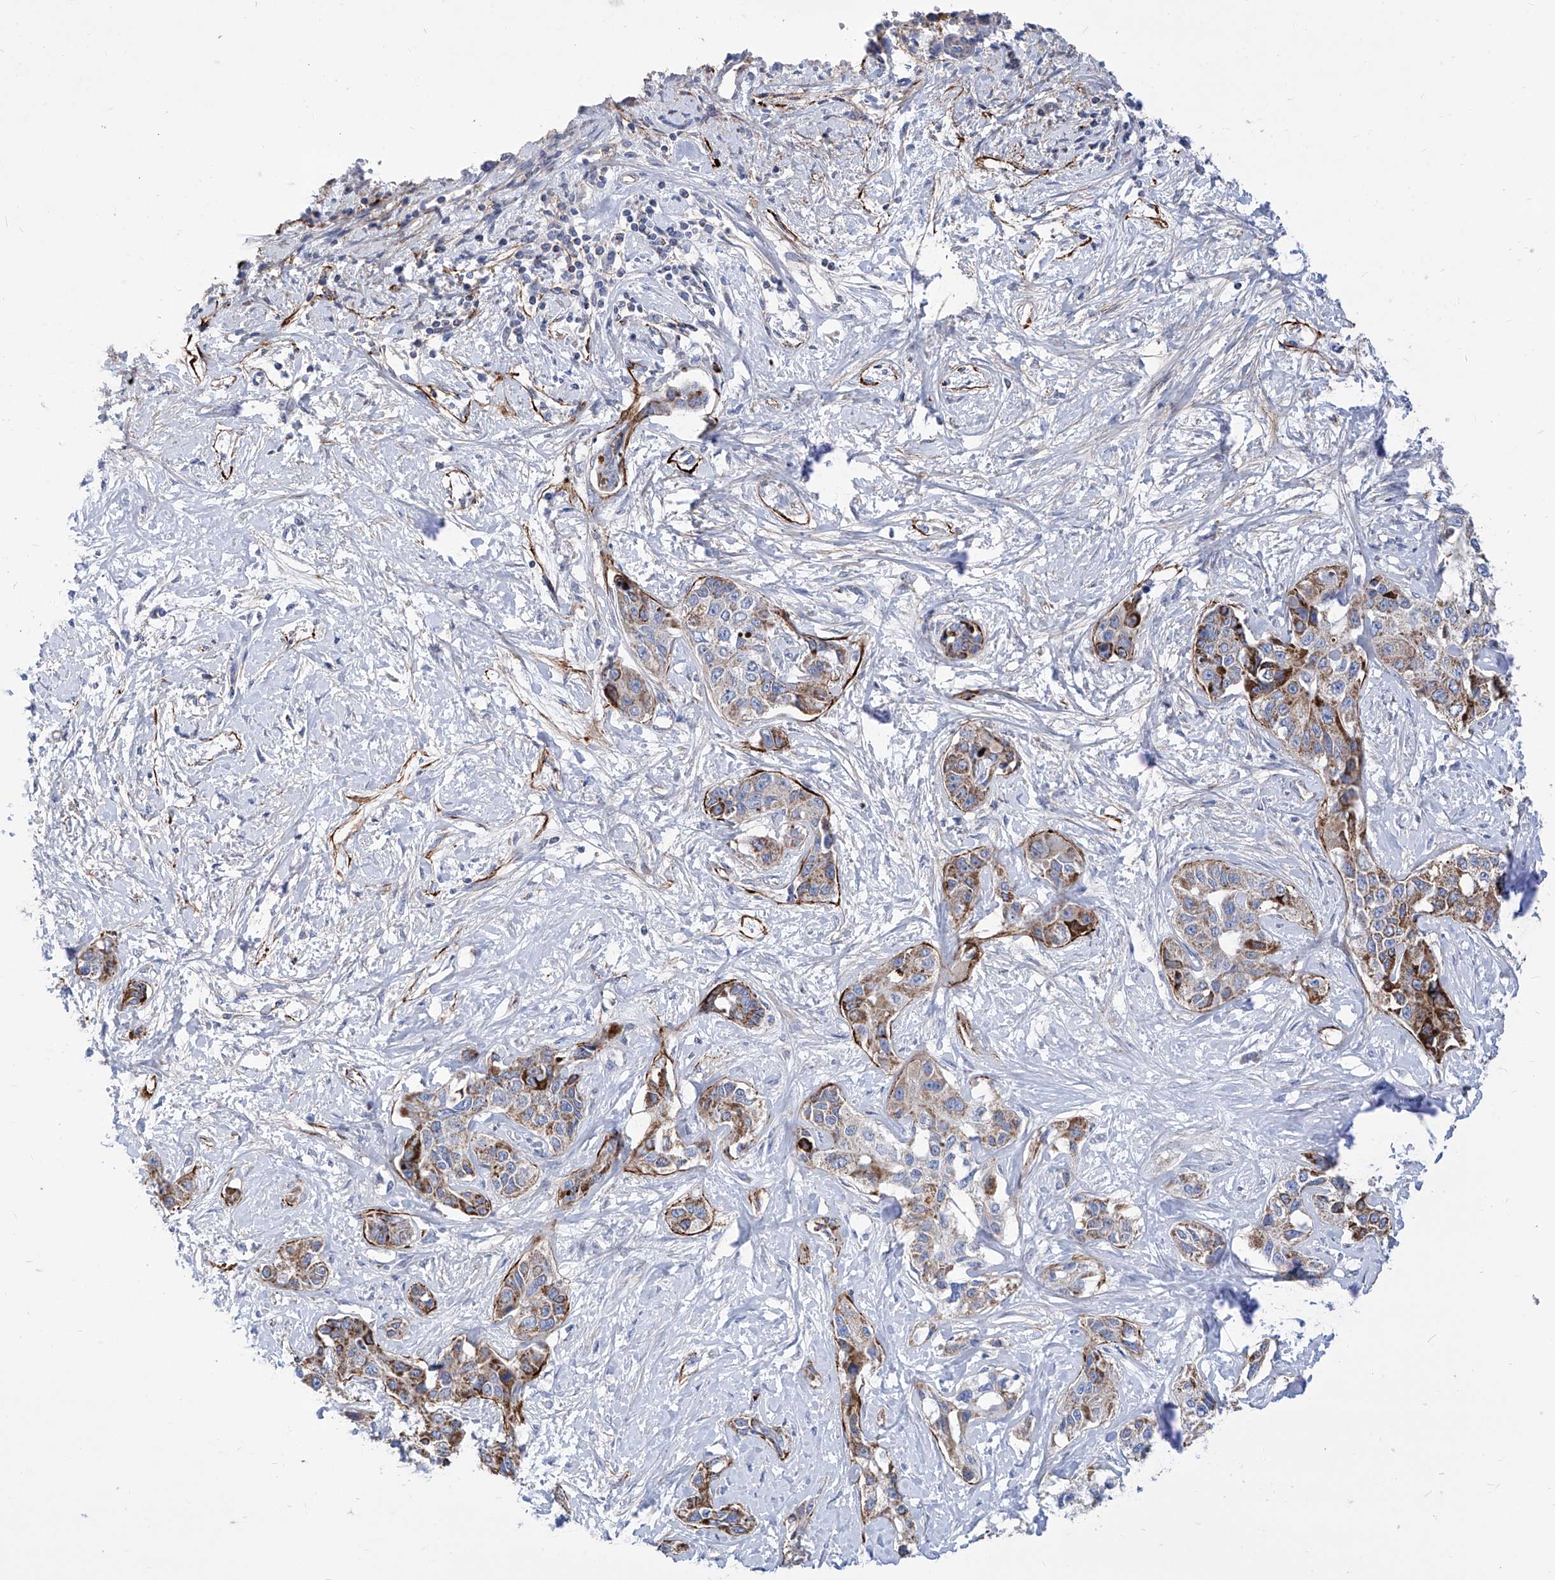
{"staining": {"intensity": "moderate", "quantity": "25%-75%", "location": "cytoplasmic/membranous"}, "tissue": "liver cancer", "cell_type": "Tumor cells", "image_type": "cancer", "snomed": [{"axis": "morphology", "description": "Cholangiocarcinoma"}, {"axis": "topography", "description": "Liver"}], "caption": "IHC photomicrograph of neoplastic tissue: human liver cholangiocarcinoma stained using immunohistochemistry (IHC) displays medium levels of moderate protein expression localized specifically in the cytoplasmic/membranous of tumor cells, appearing as a cytoplasmic/membranous brown color.", "gene": "SRBD1", "patient": {"sex": "male", "age": 59}}